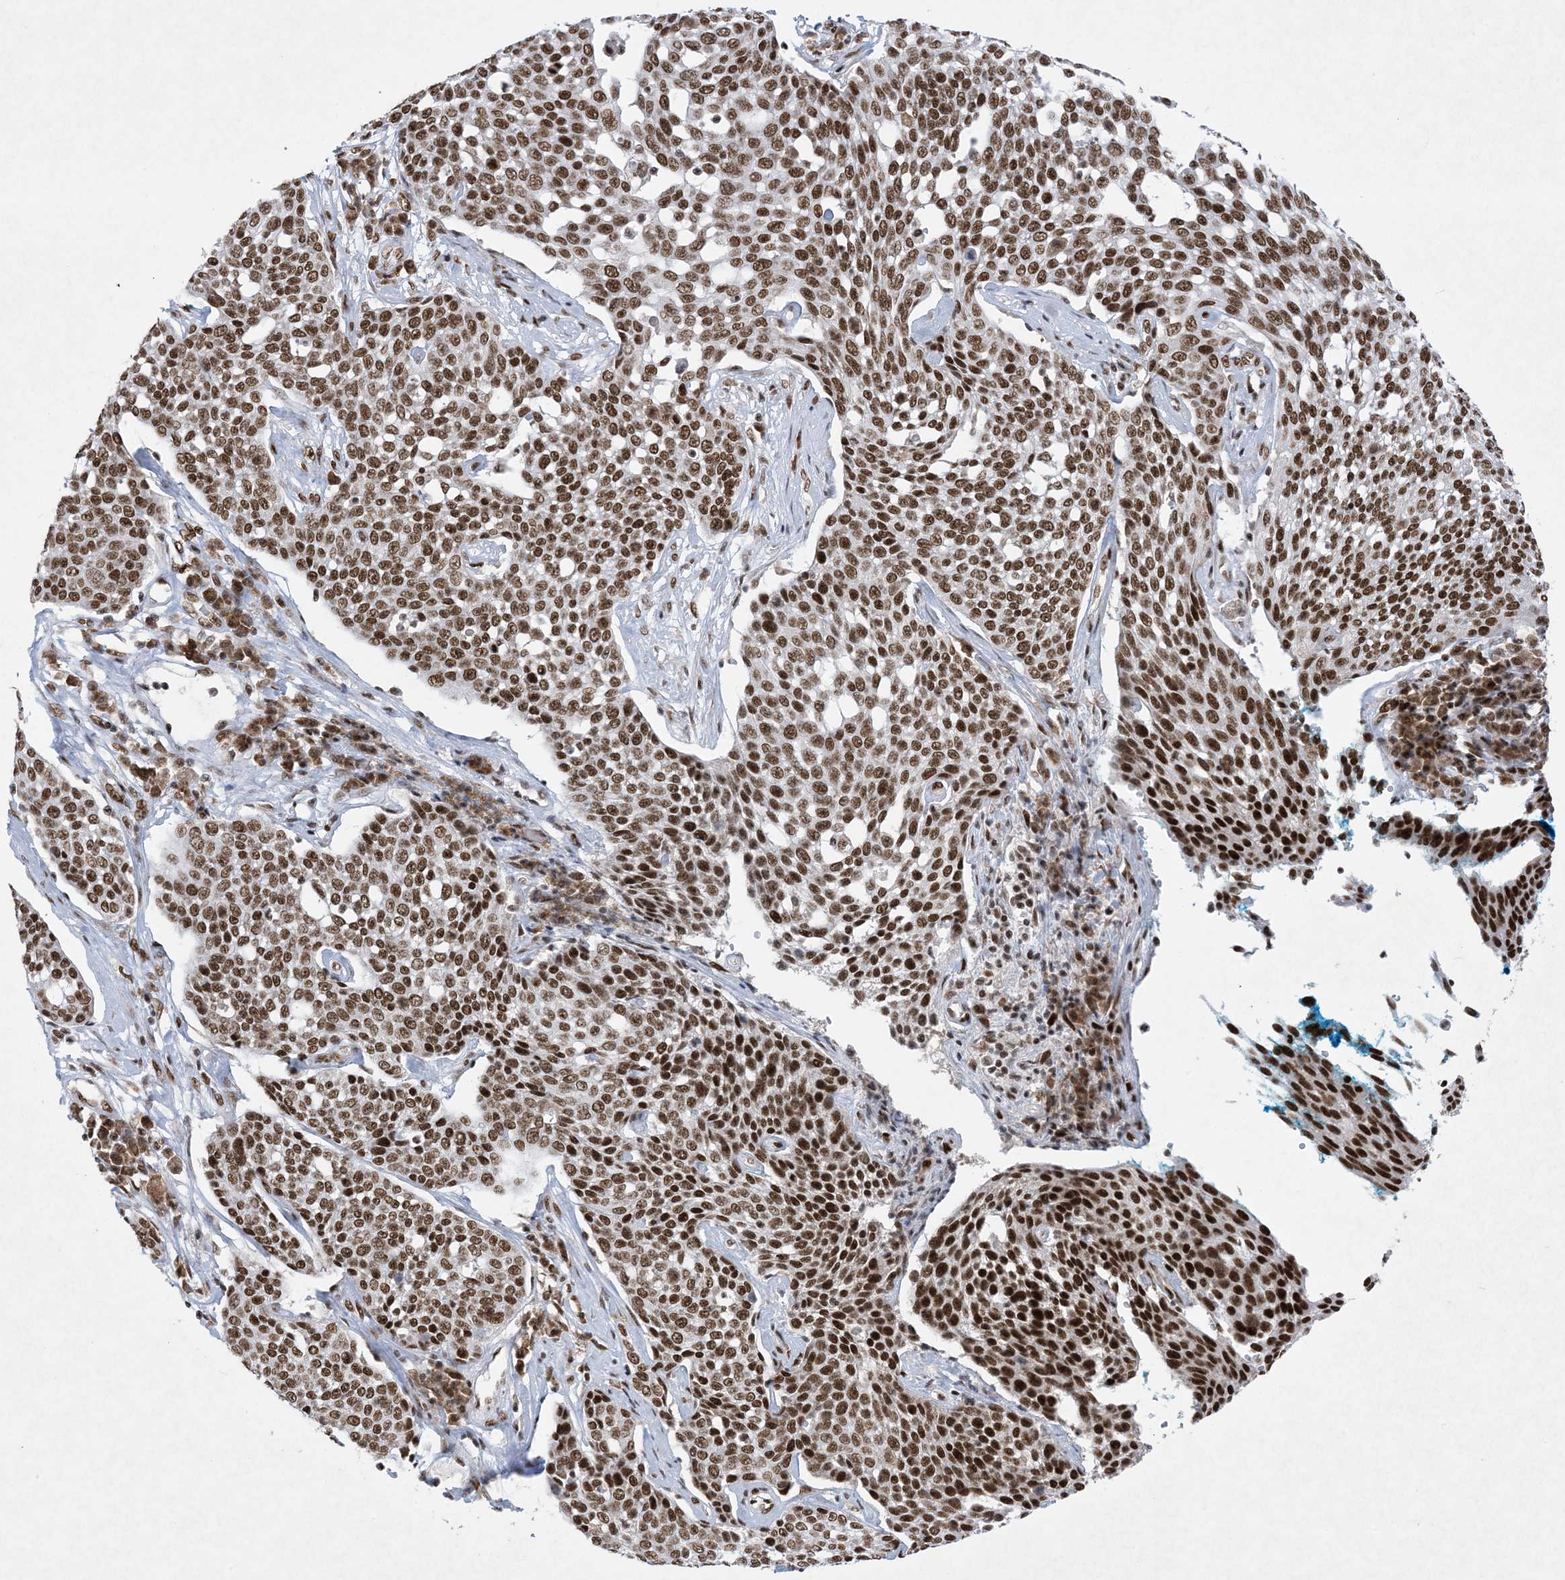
{"staining": {"intensity": "strong", "quantity": ">75%", "location": "nuclear"}, "tissue": "cervical cancer", "cell_type": "Tumor cells", "image_type": "cancer", "snomed": [{"axis": "morphology", "description": "Squamous cell carcinoma, NOS"}, {"axis": "topography", "description": "Cervix"}], "caption": "Cervical cancer (squamous cell carcinoma) stained with a protein marker shows strong staining in tumor cells.", "gene": "PKNOX2", "patient": {"sex": "female", "age": 34}}